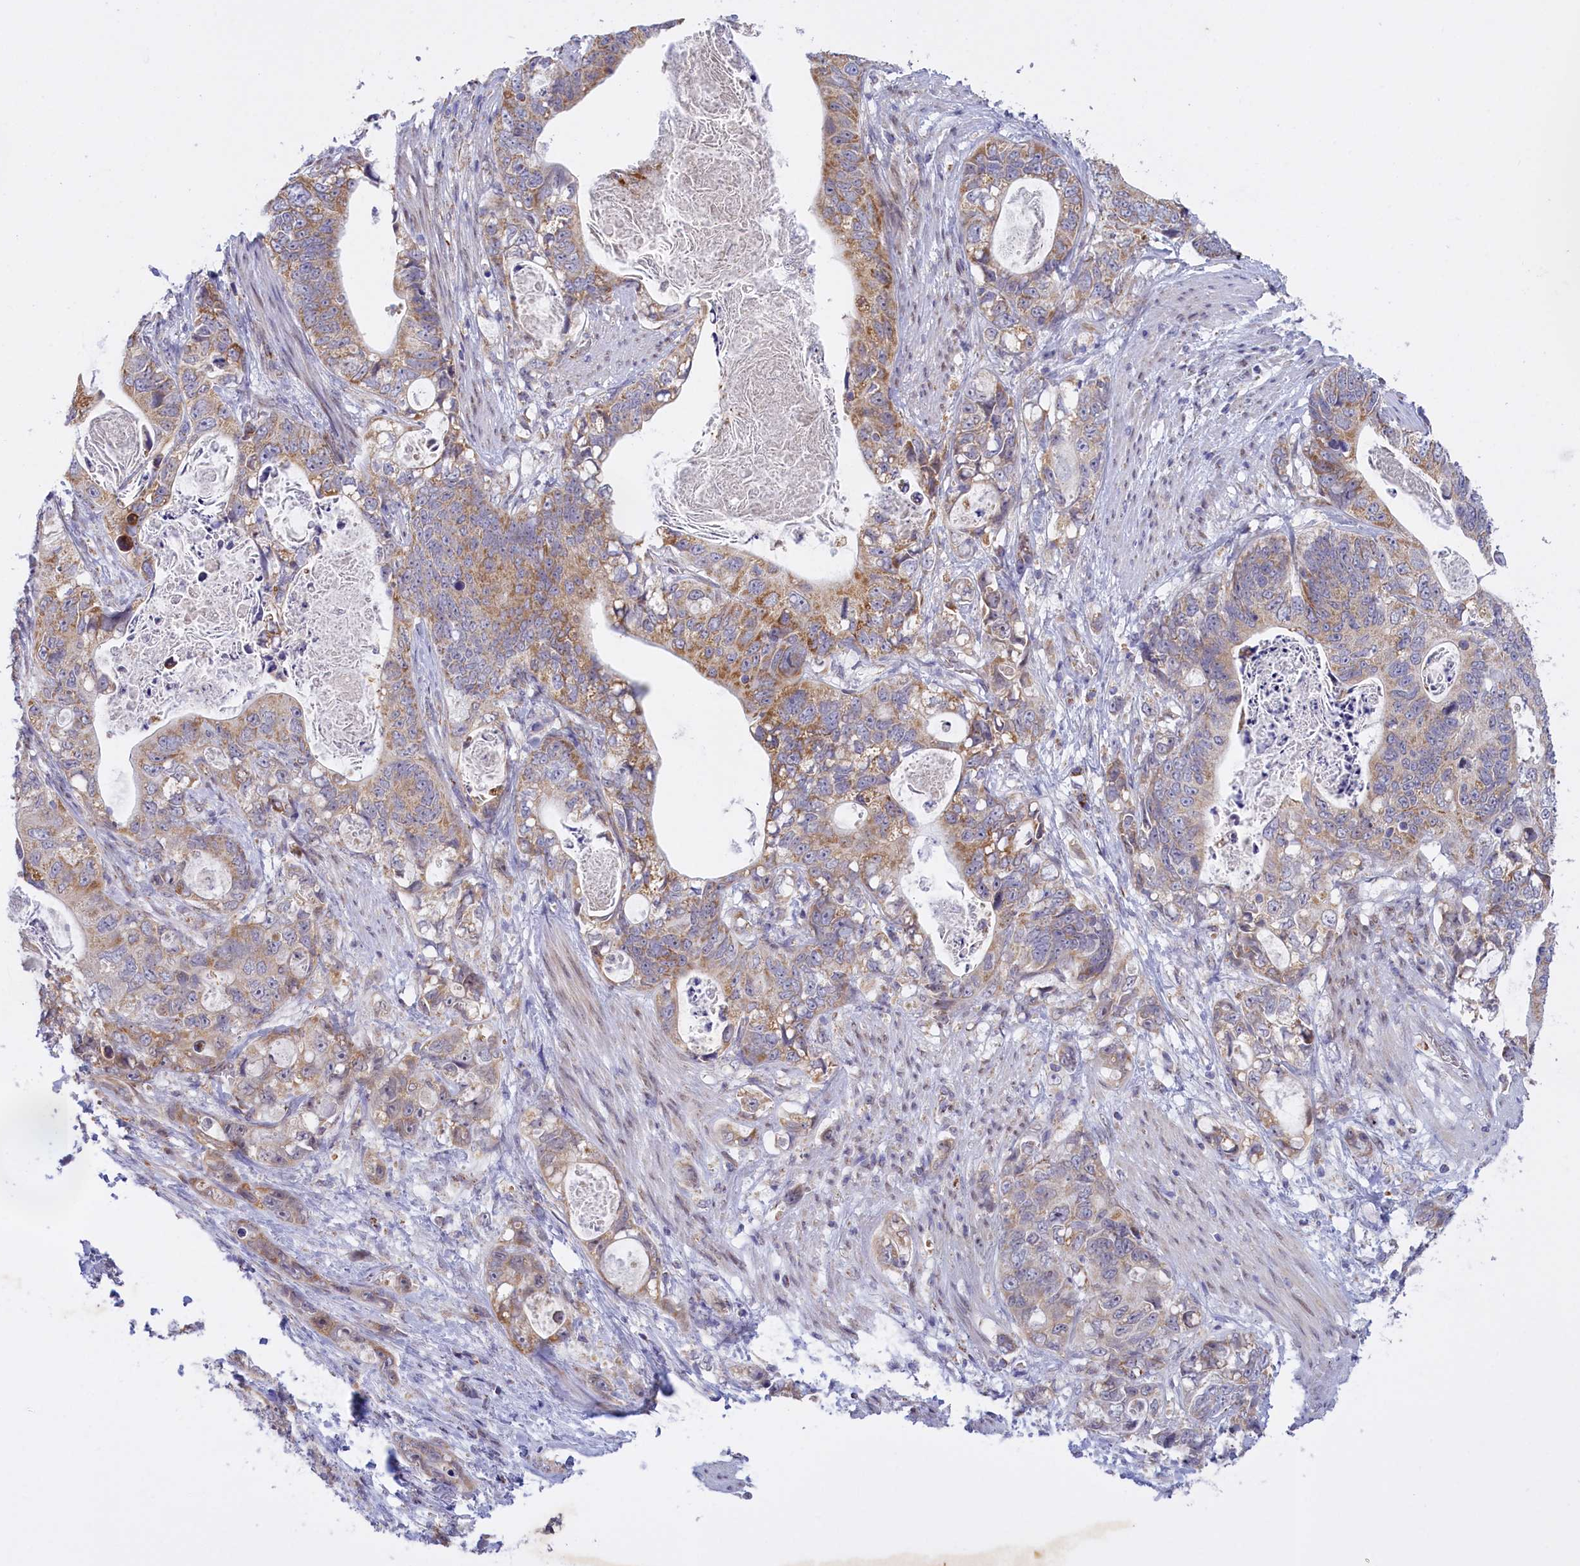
{"staining": {"intensity": "moderate", "quantity": ">75%", "location": "cytoplasmic/membranous"}, "tissue": "stomach cancer", "cell_type": "Tumor cells", "image_type": "cancer", "snomed": [{"axis": "morphology", "description": "Normal tissue, NOS"}, {"axis": "morphology", "description": "Adenocarcinoma, NOS"}, {"axis": "topography", "description": "Stomach"}], "caption": "An immunohistochemistry image of tumor tissue is shown. Protein staining in brown shows moderate cytoplasmic/membranous positivity in stomach adenocarcinoma within tumor cells.", "gene": "FAM149B1", "patient": {"sex": "female", "age": 89}}